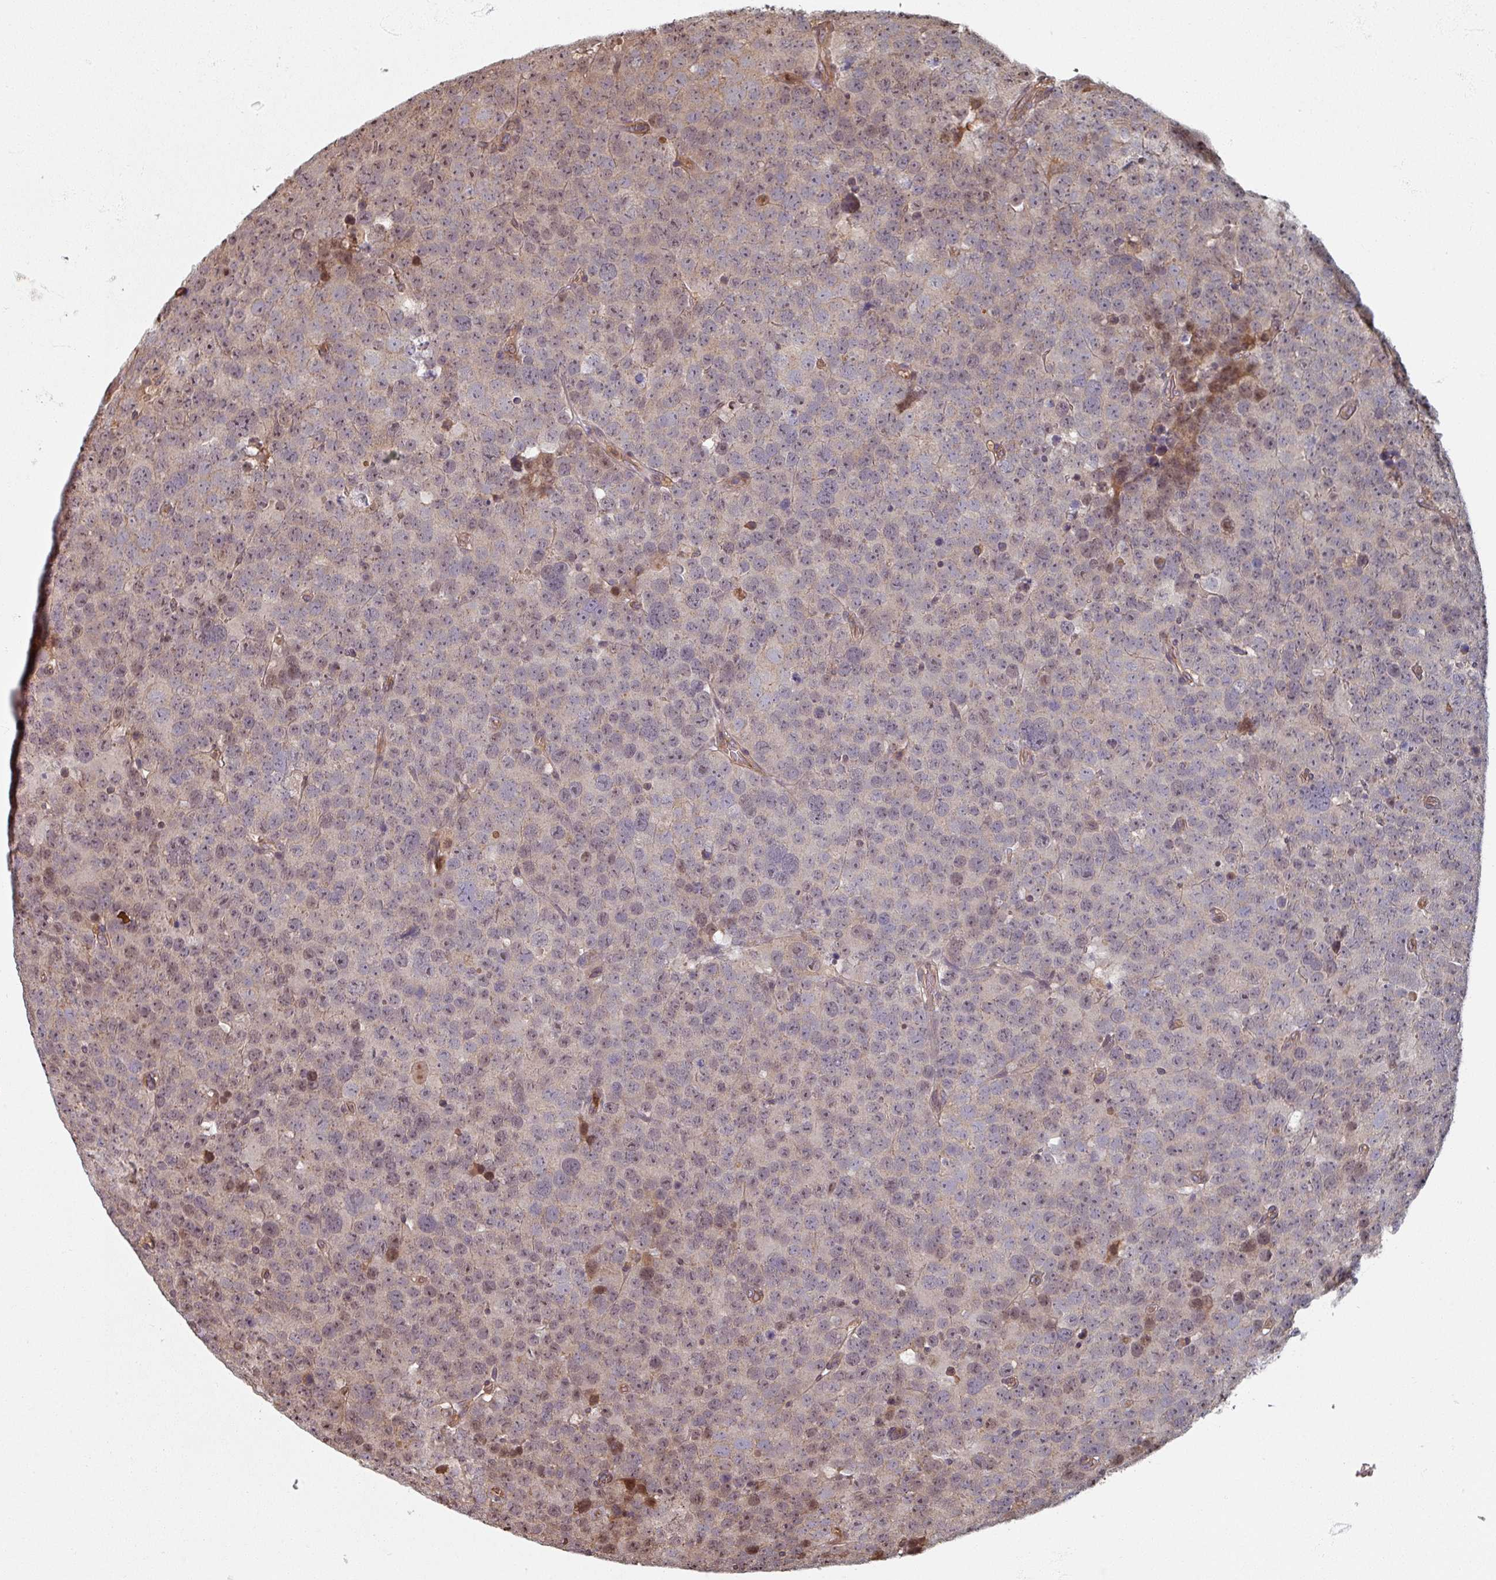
{"staining": {"intensity": "moderate", "quantity": "25%-75%", "location": "nuclear"}, "tissue": "testis cancer", "cell_type": "Tumor cells", "image_type": "cancer", "snomed": [{"axis": "morphology", "description": "Seminoma, NOS"}, {"axis": "topography", "description": "Testis"}], "caption": "DAB immunohistochemical staining of seminoma (testis) shows moderate nuclear protein staining in about 25%-75% of tumor cells.", "gene": "EID1", "patient": {"sex": "male", "age": 71}}